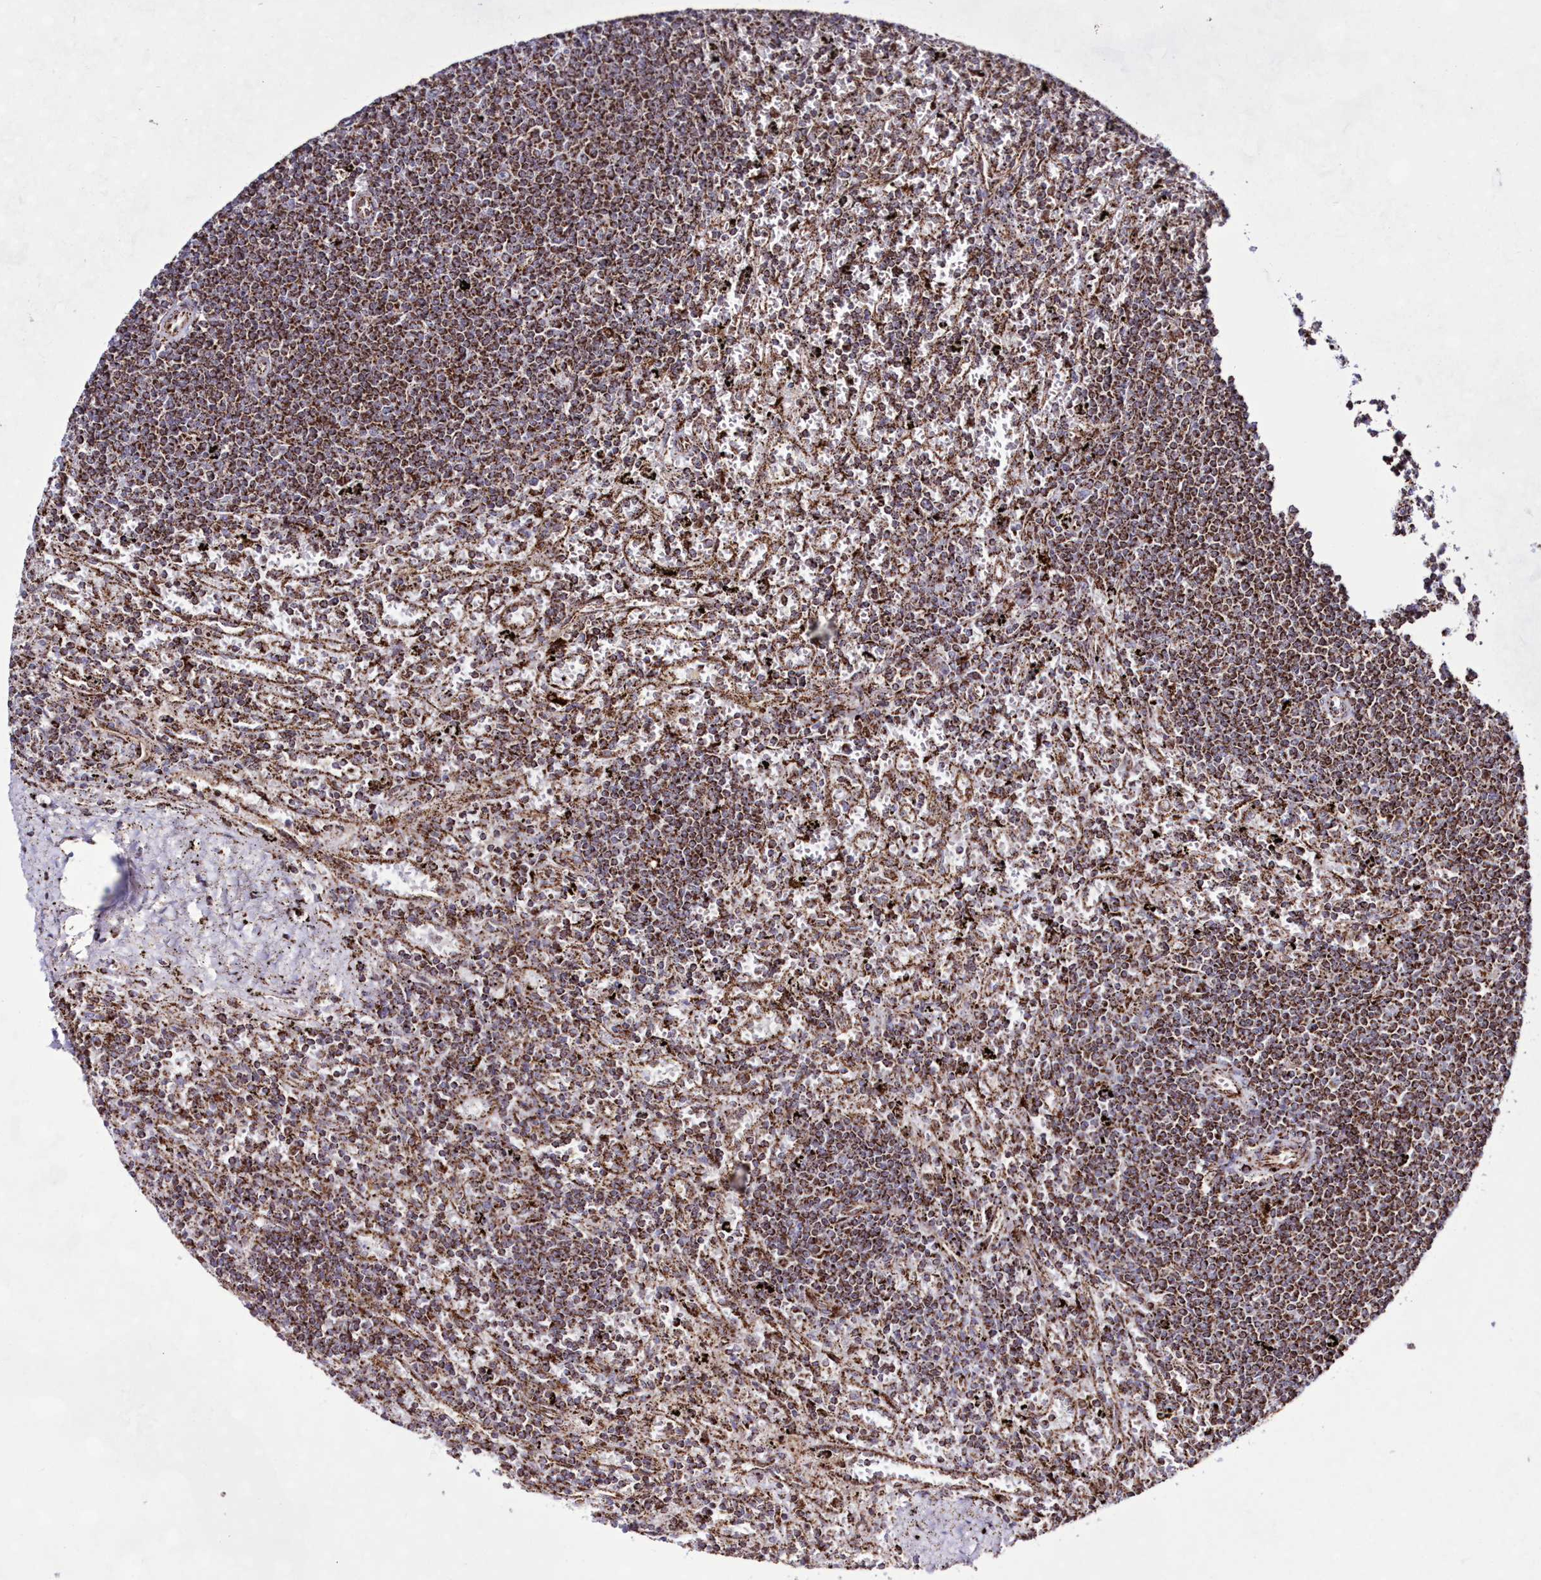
{"staining": {"intensity": "strong", "quantity": ">75%", "location": "cytoplasmic/membranous"}, "tissue": "lymphoma", "cell_type": "Tumor cells", "image_type": "cancer", "snomed": [{"axis": "morphology", "description": "Malignant lymphoma, non-Hodgkin's type, Low grade"}, {"axis": "topography", "description": "Spleen"}], "caption": "An immunohistochemistry photomicrograph of tumor tissue is shown. Protein staining in brown shows strong cytoplasmic/membranous positivity in low-grade malignant lymphoma, non-Hodgkin's type within tumor cells. The protein of interest is shown in brown color, while the nuclei are stained blue.", "gene": "HADHB", "patient": {"sex": "male", "age": 76}}